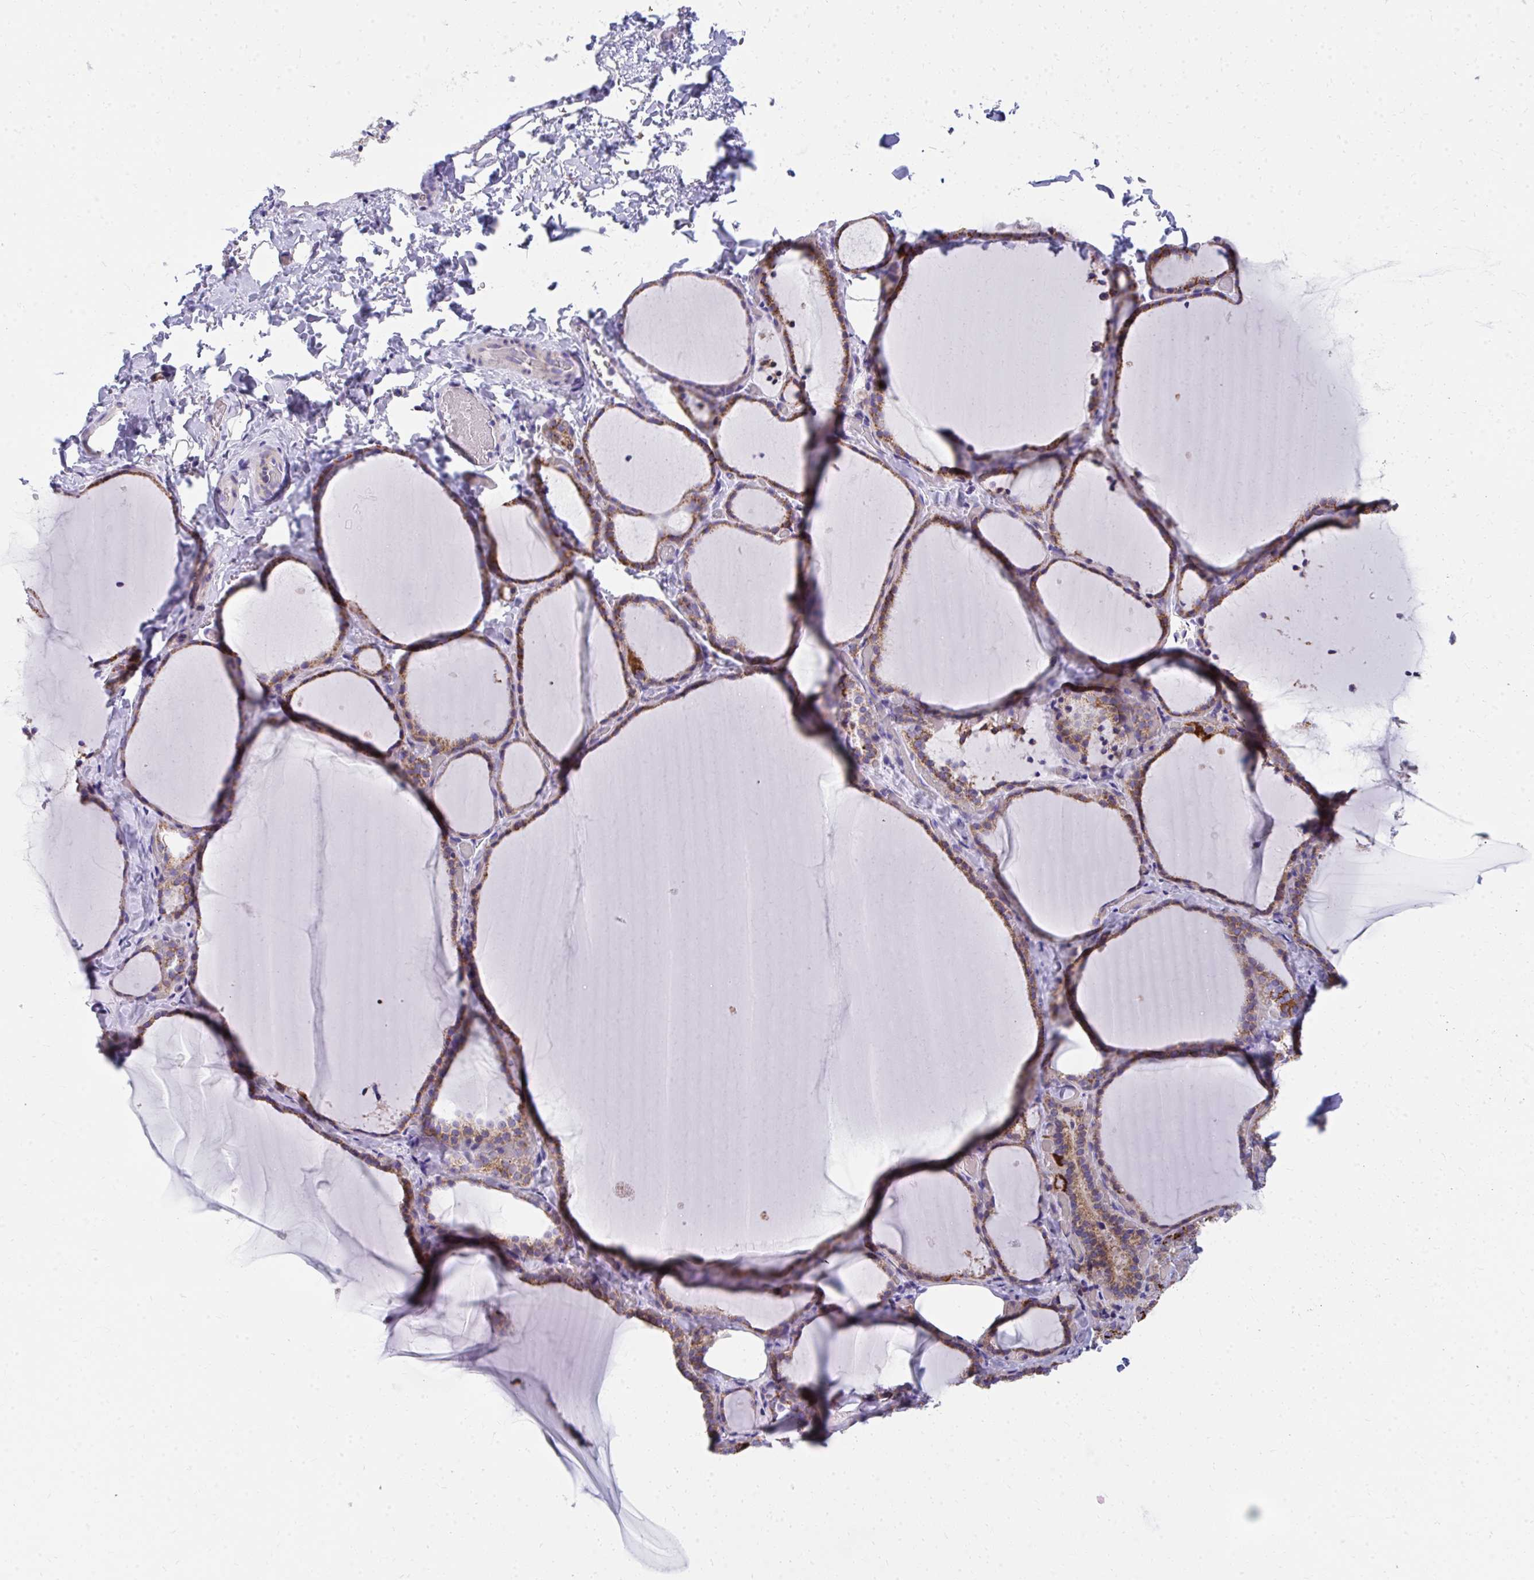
{"staining": {"intensity": "moderate", "quantity": ">75%", "location": "cytoplasmic/membranous"}, "tissue": "thyroid gland", "cell_type": "Glandular cells", "image_type": "normal", "snomed": [{"axis": "morphology", "description": "Normal tissue, NOS"}, {"axis": "topography", "description": "Thyroid gland"}], "caption": "Unremarkable thyroid gland exhibits moderate cytoplasmic/membranous expression in about >75% of glandular cells, visualized by immunohistochemistry.", "gene": "IL37", "patient": {"sex": "female", "age": 22}}